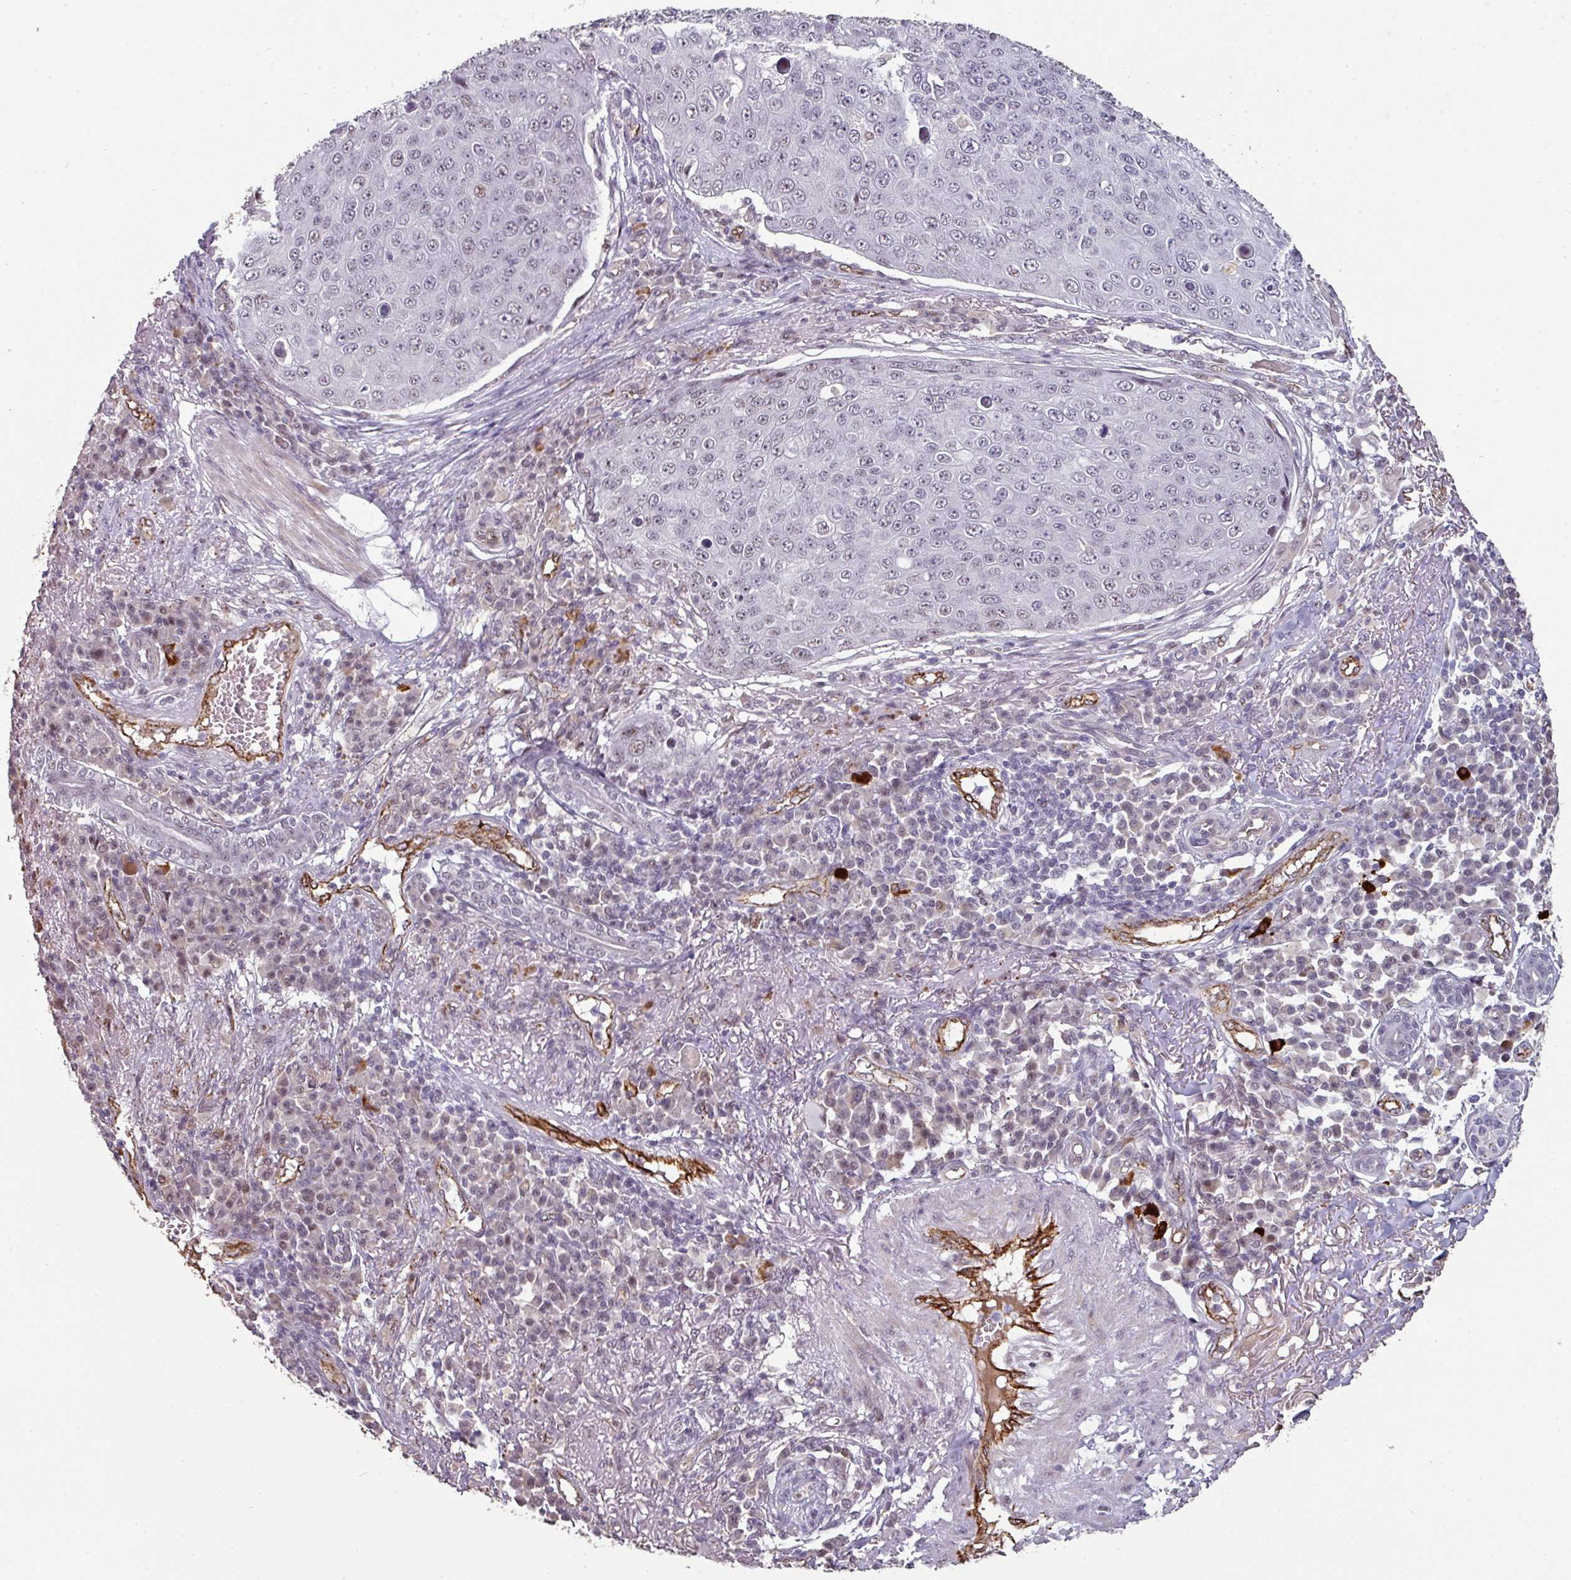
{"staining": {"intensity": "weak", "quantity": "<25%", "location": "nuclear"}, "tissue": "skin cancer", "cell_type": "Tumor cells", "image_type": "cancer", "snomed": [{"axis": "morphology", "description": "Squamous cell carcinoma, NOS"}, {"axis": "topography", "description": "Skin"}], "caption": "Immunohistochemistry (IHC) micrograph of neoplastic tissue: skin cancer (squamous cell carcinoma) stained with DAB (3,3'-diaminobenzidine) shows no significant protein staining in tumor cells. (DAB (3,3'-diaminobenzidine) IHC visualized using brightfield microscopy, high magnification).", "gene": "SIDT2", "patient": {"sex": "male", "age": 71}}